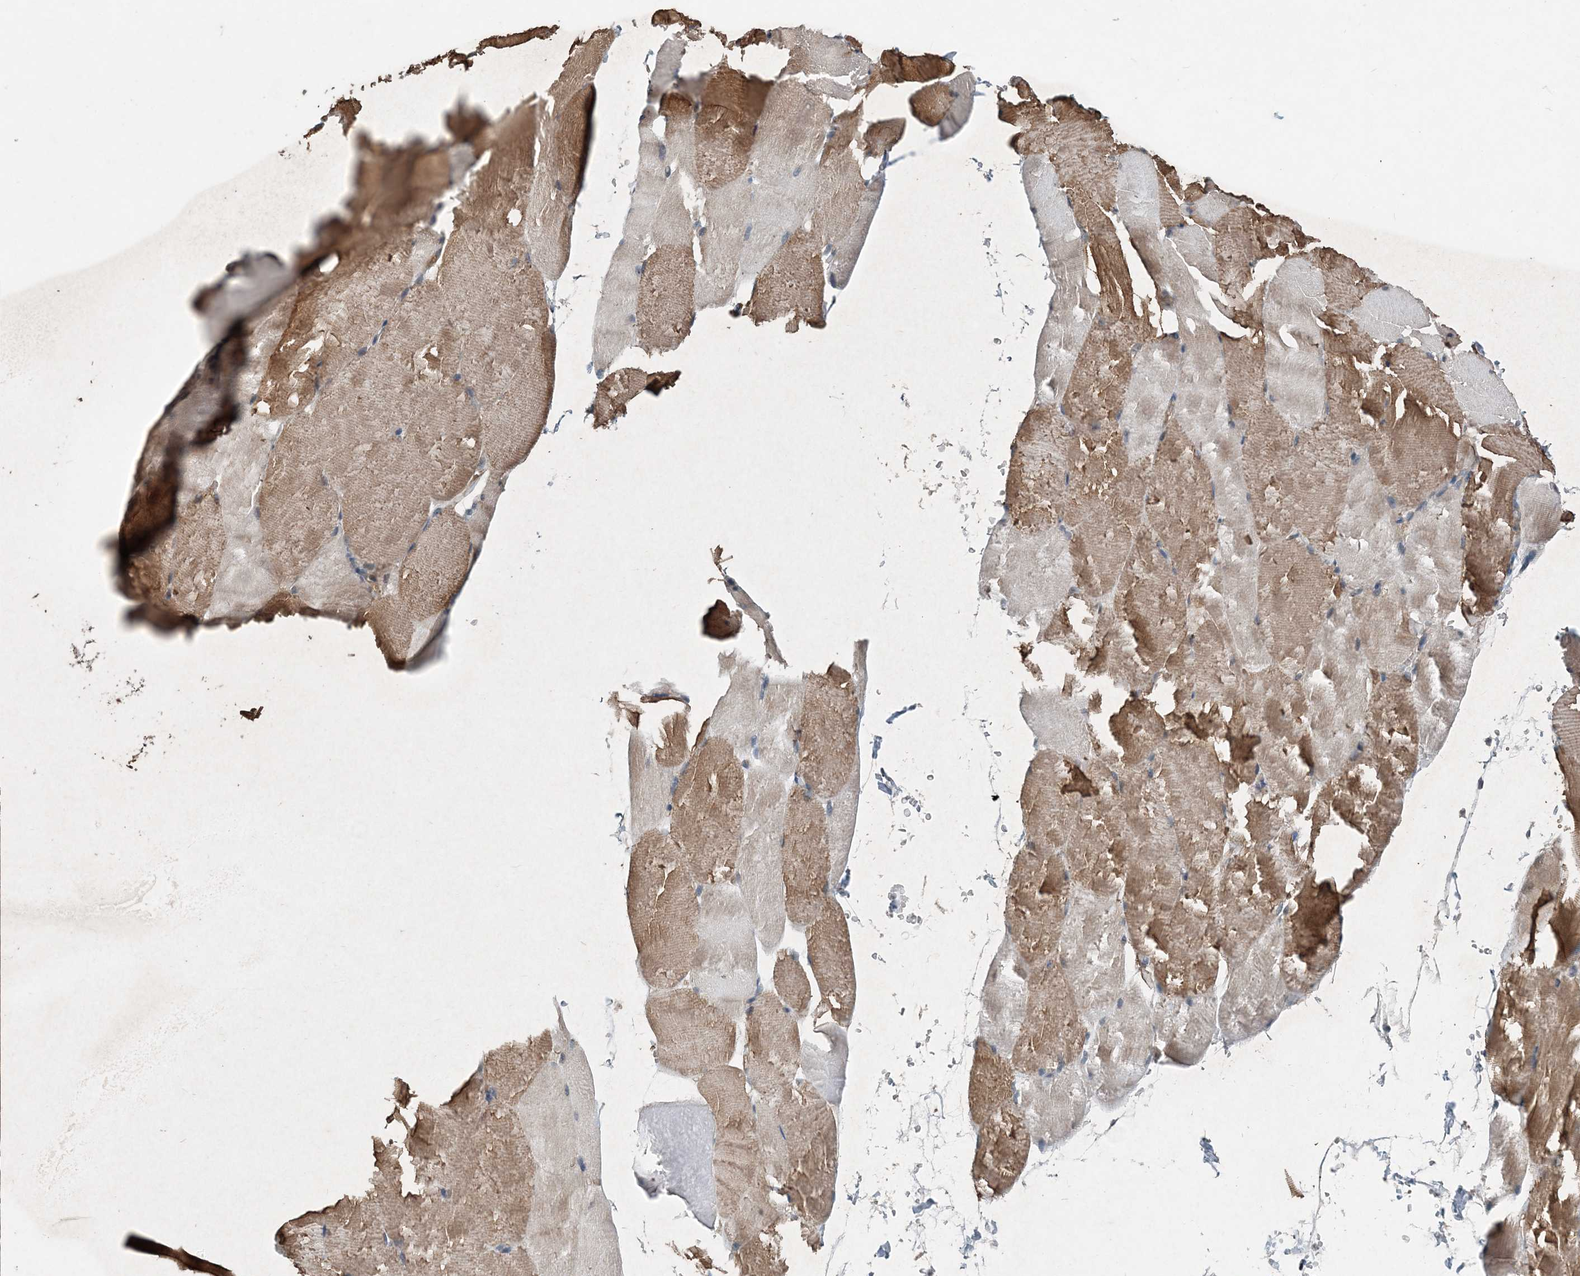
{"staining": {"intensity": "moderate", "quantity": ">75%", "location": "cytoplasmic/membranous"}, "tissue": "skeletal muscle", "cell_type": "Myocytes", "image_type": "normal", "snomed": [{"axis": "morphology", "description": "Normal tissue, NOS"}, {"axis": "topography", "description": "Skeletal muscle"}, {"axis": "topography", "description": "Parathyroid gland"}], "caption": "Immunohistochemical staining of unremarkable human skeletal muscle demonstrates >75% levels of moderate cytoplasmic/membranous protein positivity in approximately >75% of myocytes.", "gene": "SMPD3", "patient": {"sex": "female", "age": 37}}